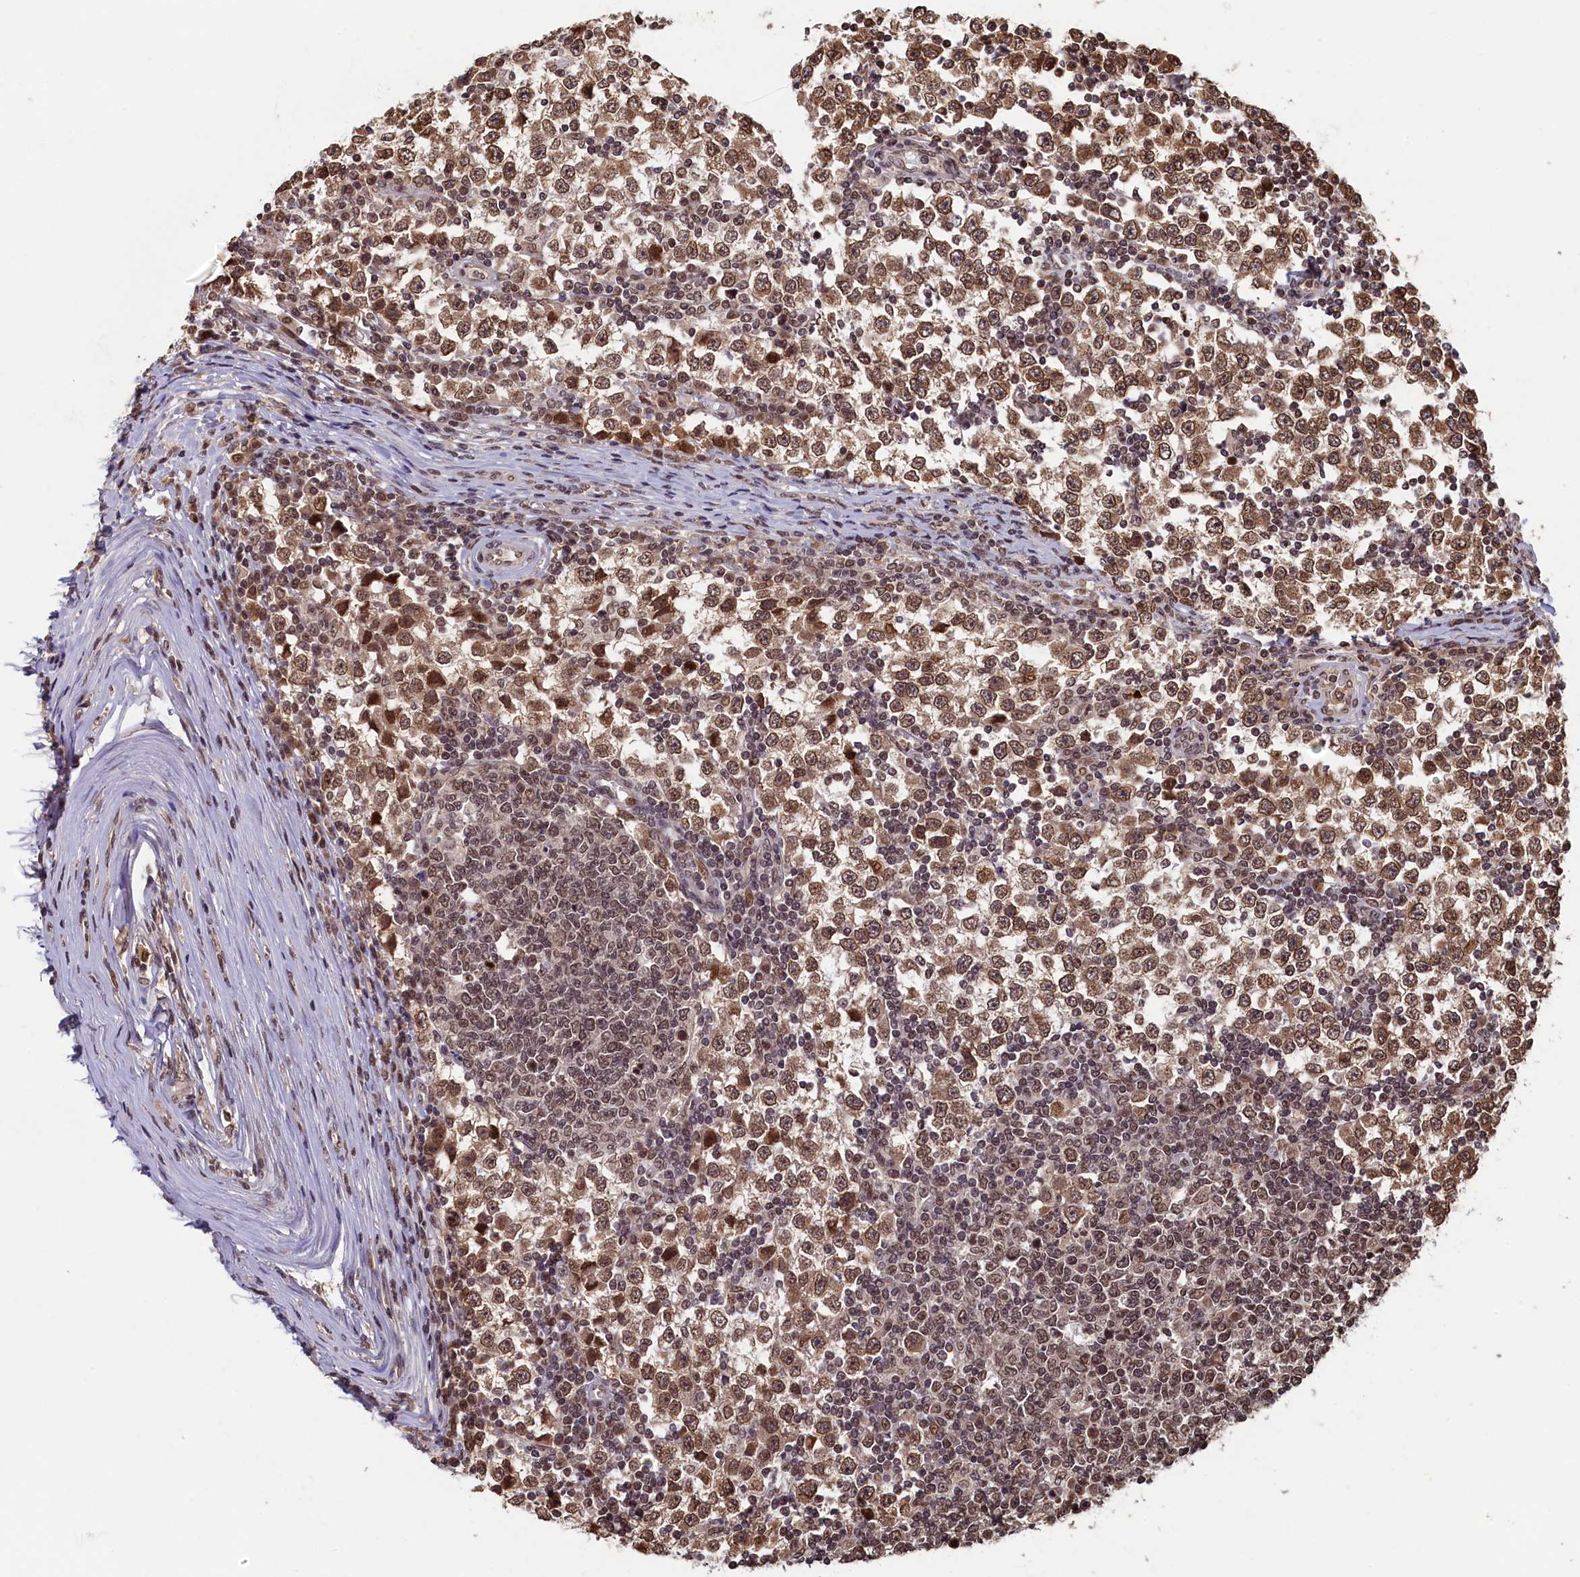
{"staining": {"intensity": "moderate", "quantity": ">75%", "location": "cytoplasmic/membranous,nuclear"}, "tissue": "testis cancer", "cell_type": "Tumor cells", "image_type": "cancer", "snomed": [{"axis": "morphology", "description": "Seminoma, NOS"}, {"axis": "topography", "description": "Testis"}], "caption": "The histopathology image demonstrates a brown stain indicating the presence of a protein in the cytoplasmic/membranous and nuclear of tumor cells in seminoma (testis). The protein of interest is stained brown, and the nuclei are stained in blue (DAB IHC with brightfield microscopy, high magnification).", "gene": "CKAP2L", "patient": {"sex": "male", "age": 65}}